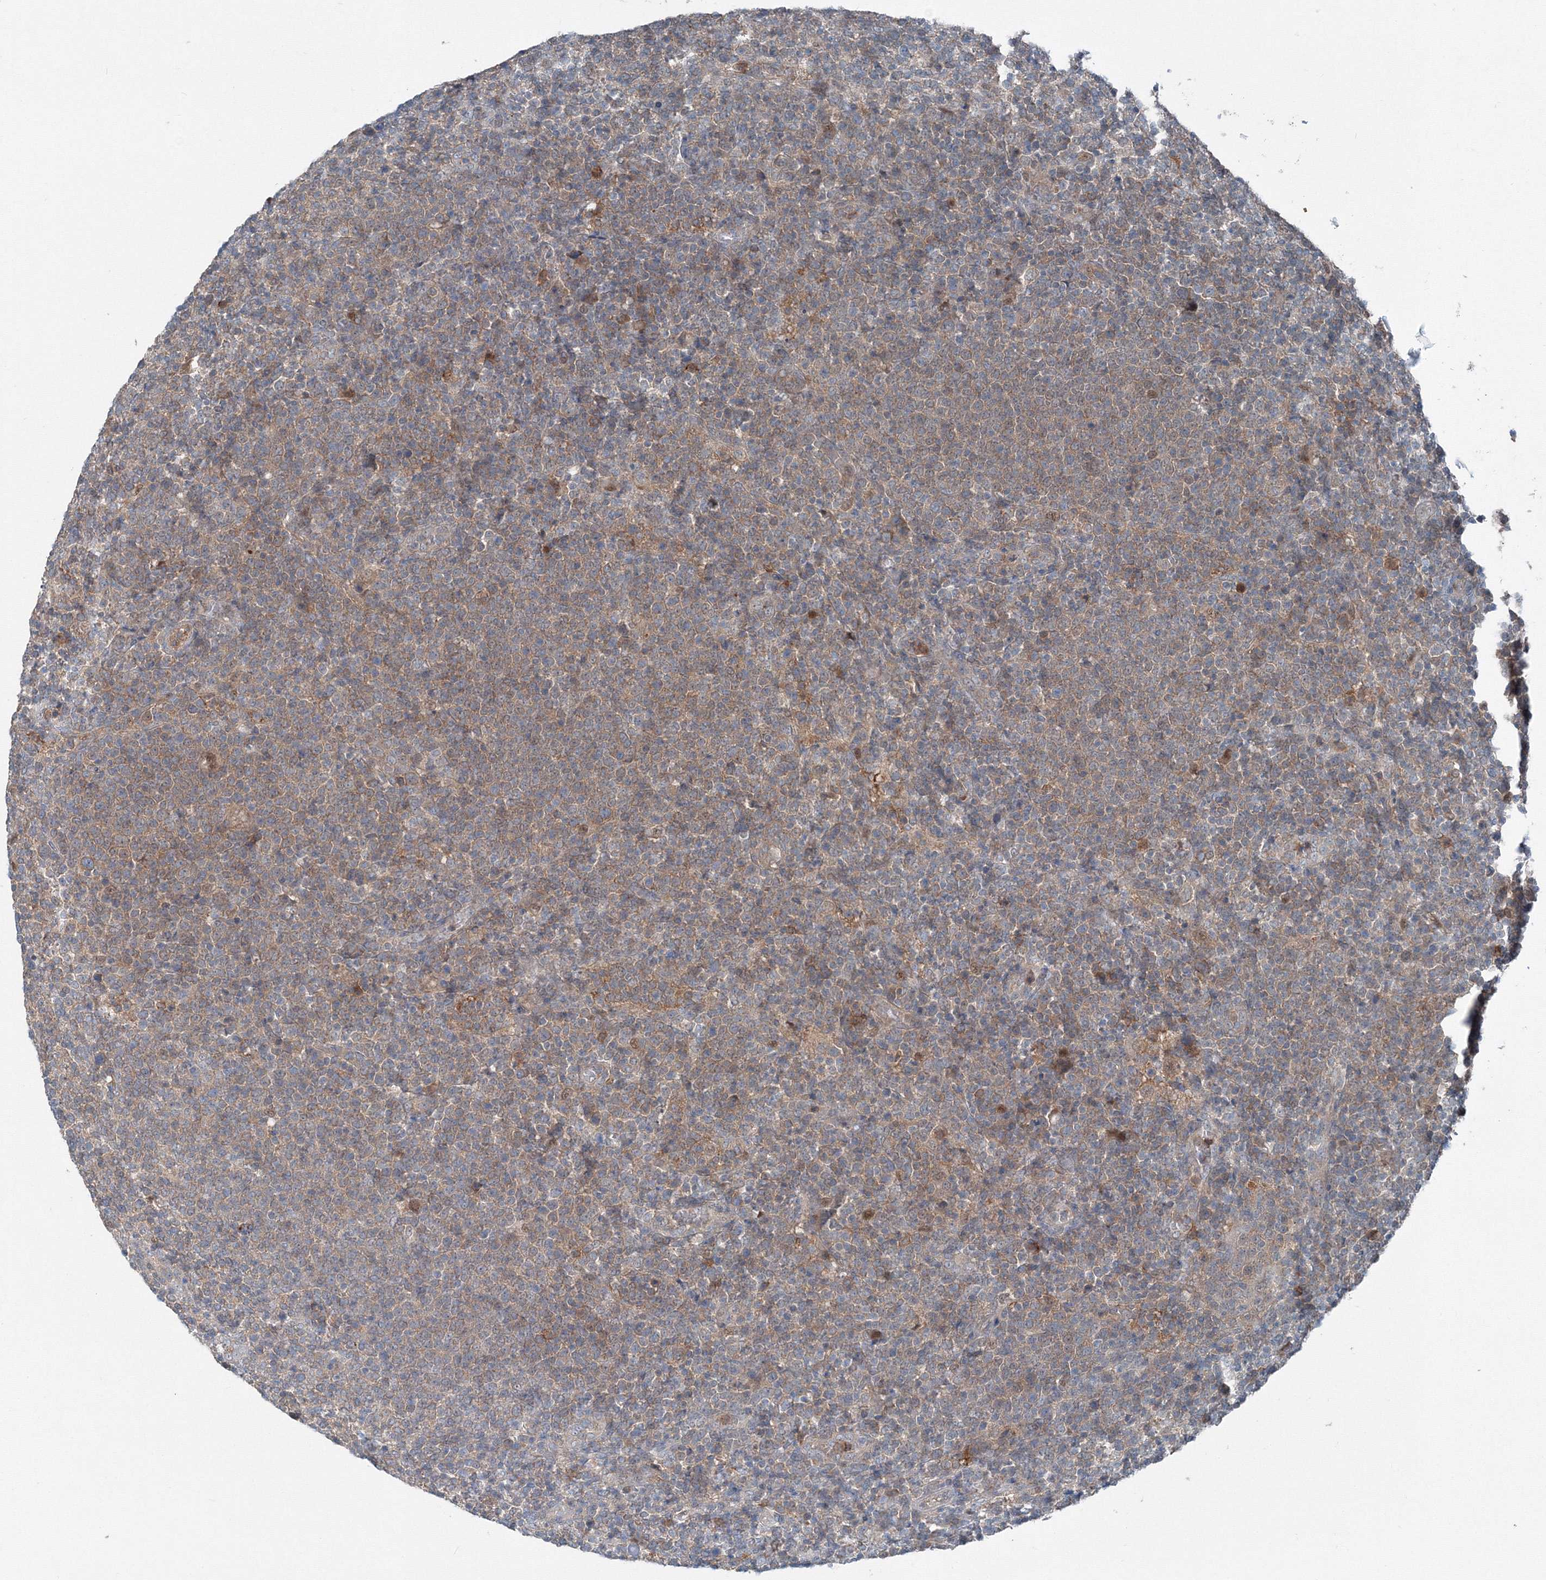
{"staining": {"intensity": "moderate", "quantity": ">75%", "location": "cytoplasmic/membranous"}, "tissue": "lymphoma", "cell_type": "Tumor cells", "image_type": "cancer", "snomed": [{"axis": "morphology", "description": "Malignant lymphoma, non-Hodgkin's type, High grade"}, {"axis": "topography", "description": "Lymph node"}], "caption": "Protein expression analysis of human lymphoma reveals moderate cytoplasmic/membranous positivity in about >75% of tumor cells.", "gene": "TPRKB", "patient": {"sex": "male", "age": 61}}